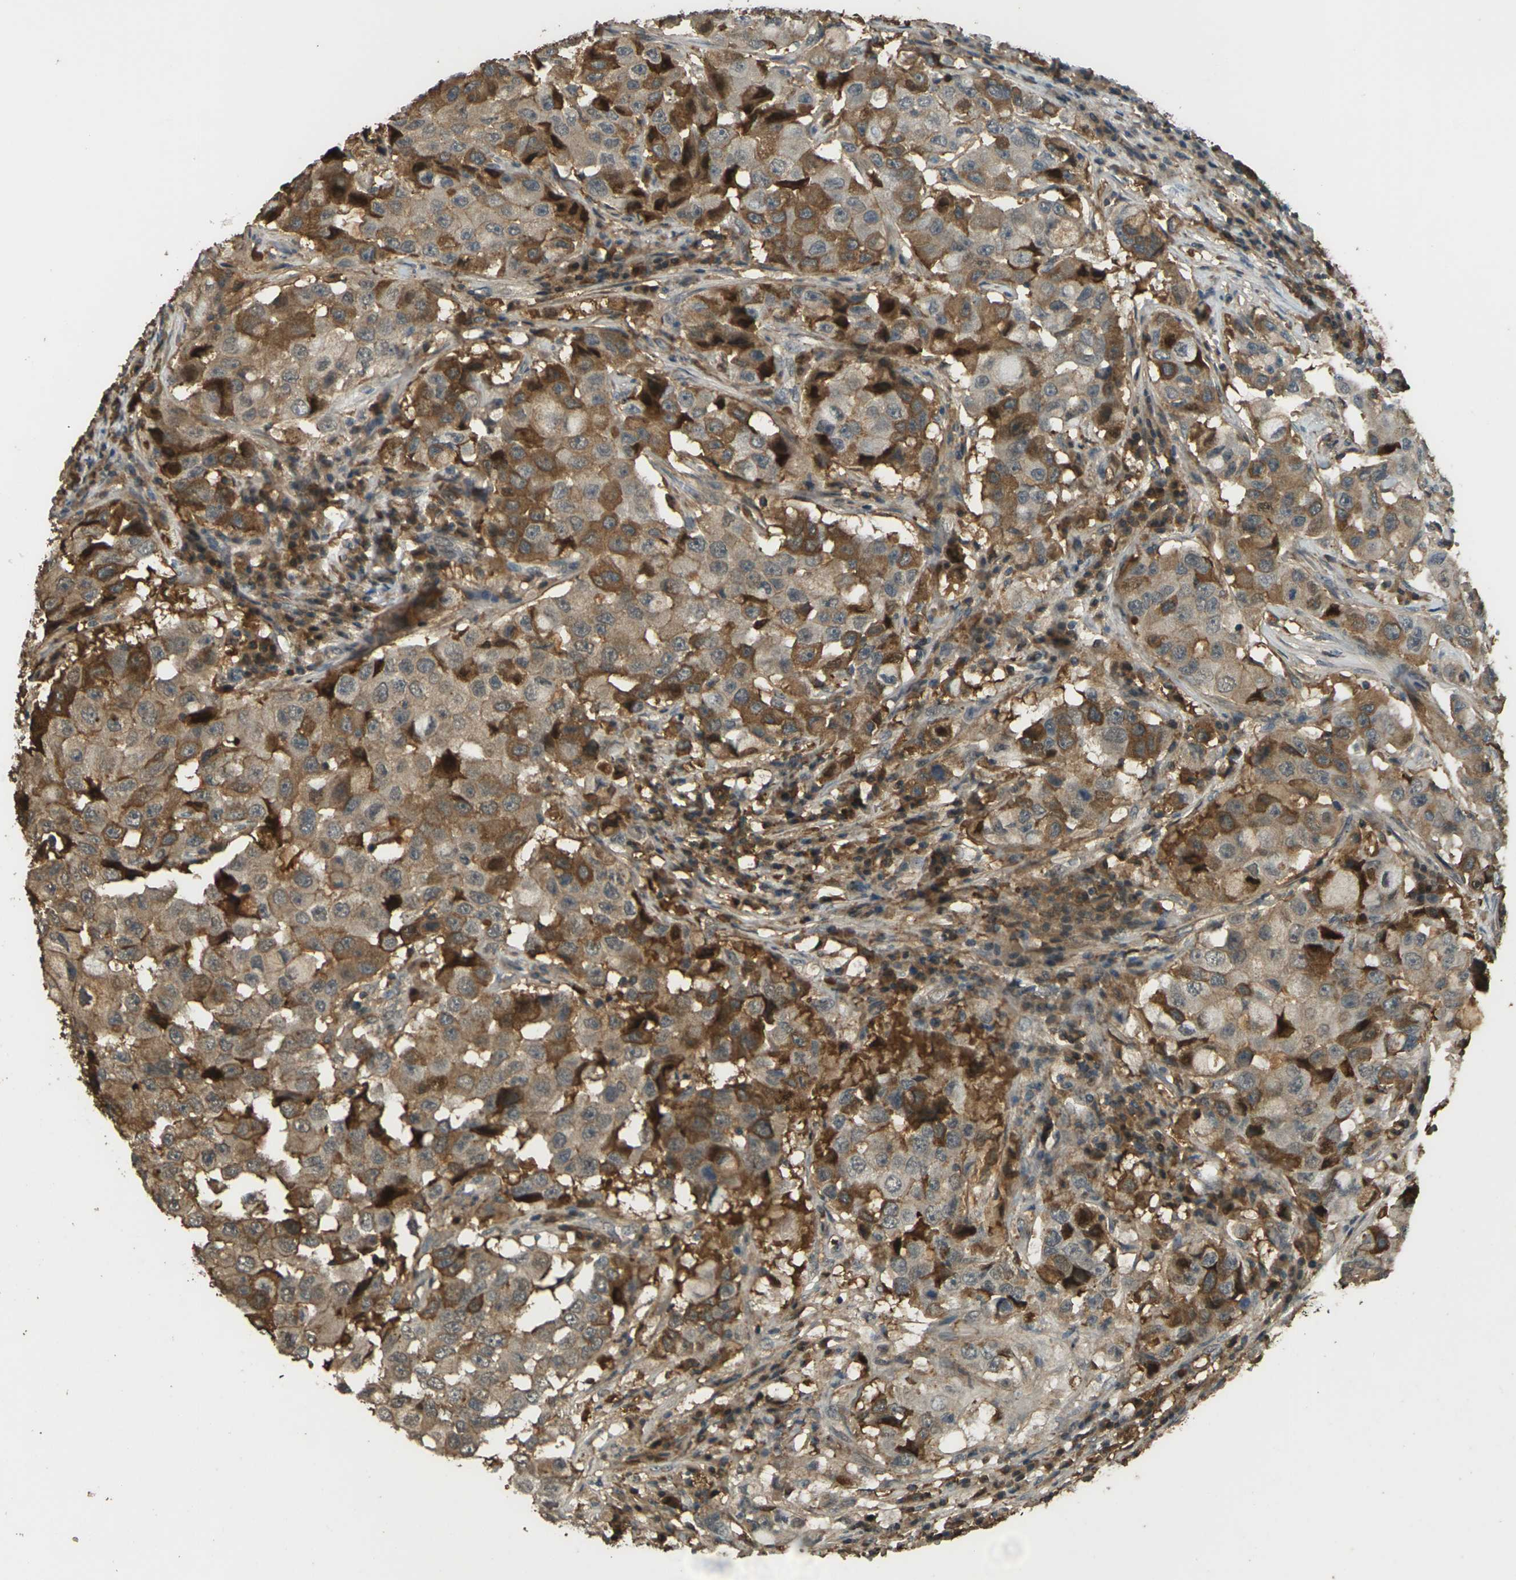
{"staining": {"intensity": "moderate", "quantity": "25%-75%", "location": "cytoplasmic/membranous,nuclear"}, "tissue": "breast cancer", "cell_type": "Tumor cells", "image_type": "cancer", "snomed": [{"axis": "morphology", "description": "Duct carcinoma"}, {"axis": "topography", "description": "Breast"}], "caption": "Human breast intraductal carcinoma stained for a protein (brown) exhibits moderate cytoplasmic/membranous and nuclear positive expression in about 25%-75% of tumor cells.", "gene": "CYP1B1", "patient": {"sex": "female", "age": 27}}